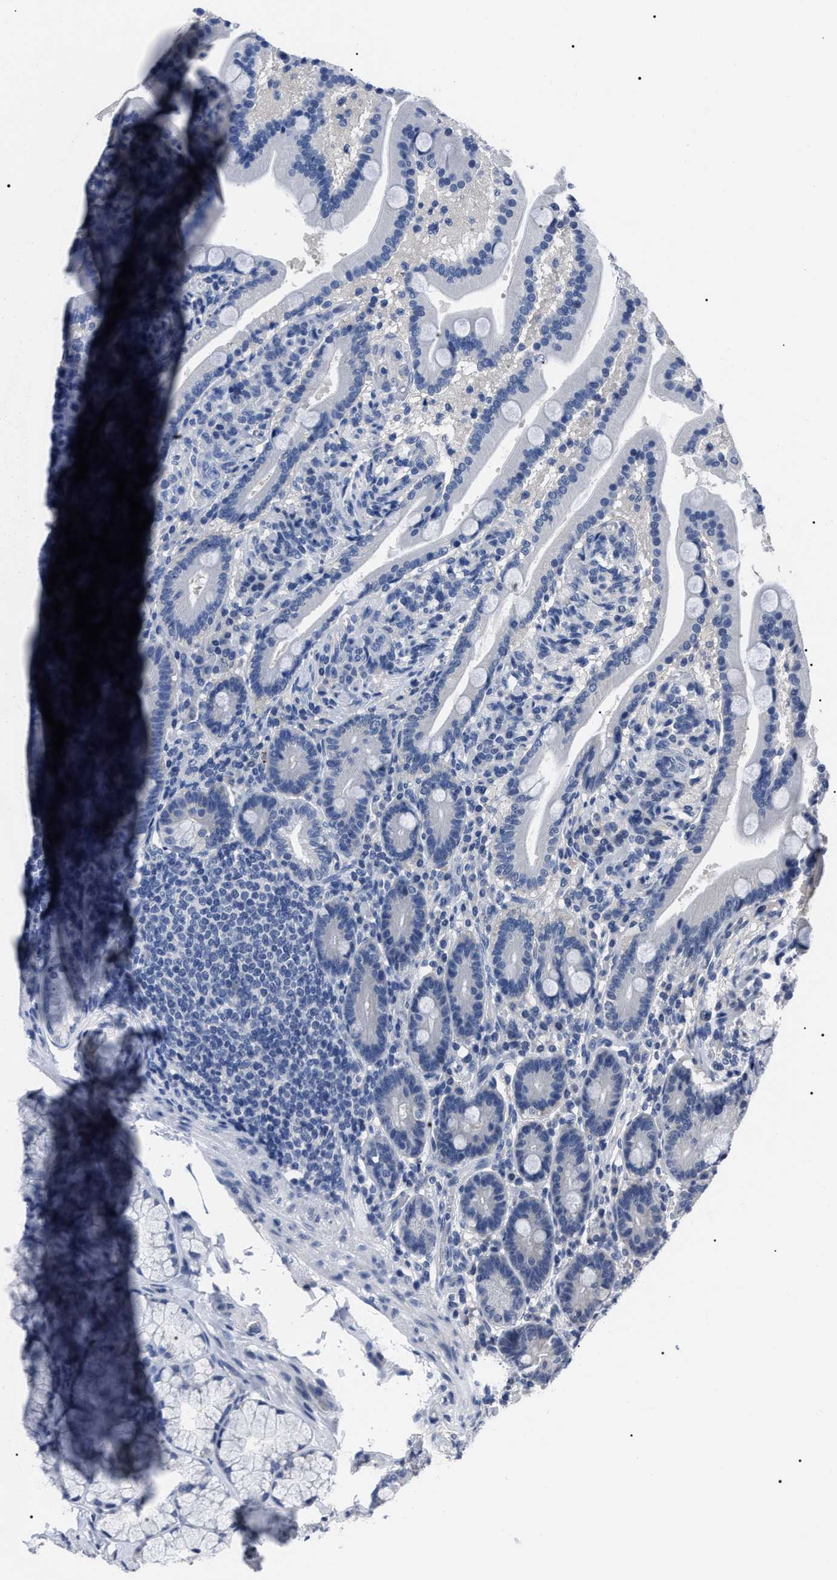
{"staining": {"intensity": "negative", "quantity": "none", "location": "none"}, "tissue": "duodenum", "cell_type": "Glandular cells", "image_type": "normal", "snomed": [{"axis": "morphology", "description": "Normal tissue, NOS"}, {"axis": "topography", "description": "Duodenum"}], "caption": "High power microscopy histopathology image of an immunohistochemistry (IHC) photomicrograph of unremarkable duodenum, revealing no significant positivity in glandular cells. (DAB immunohistochemistry (IHC) visualized using brightfield microscopy, high magnification).", "gene": "LRWD1", "patient": {"sex": "male", "age": 54}}